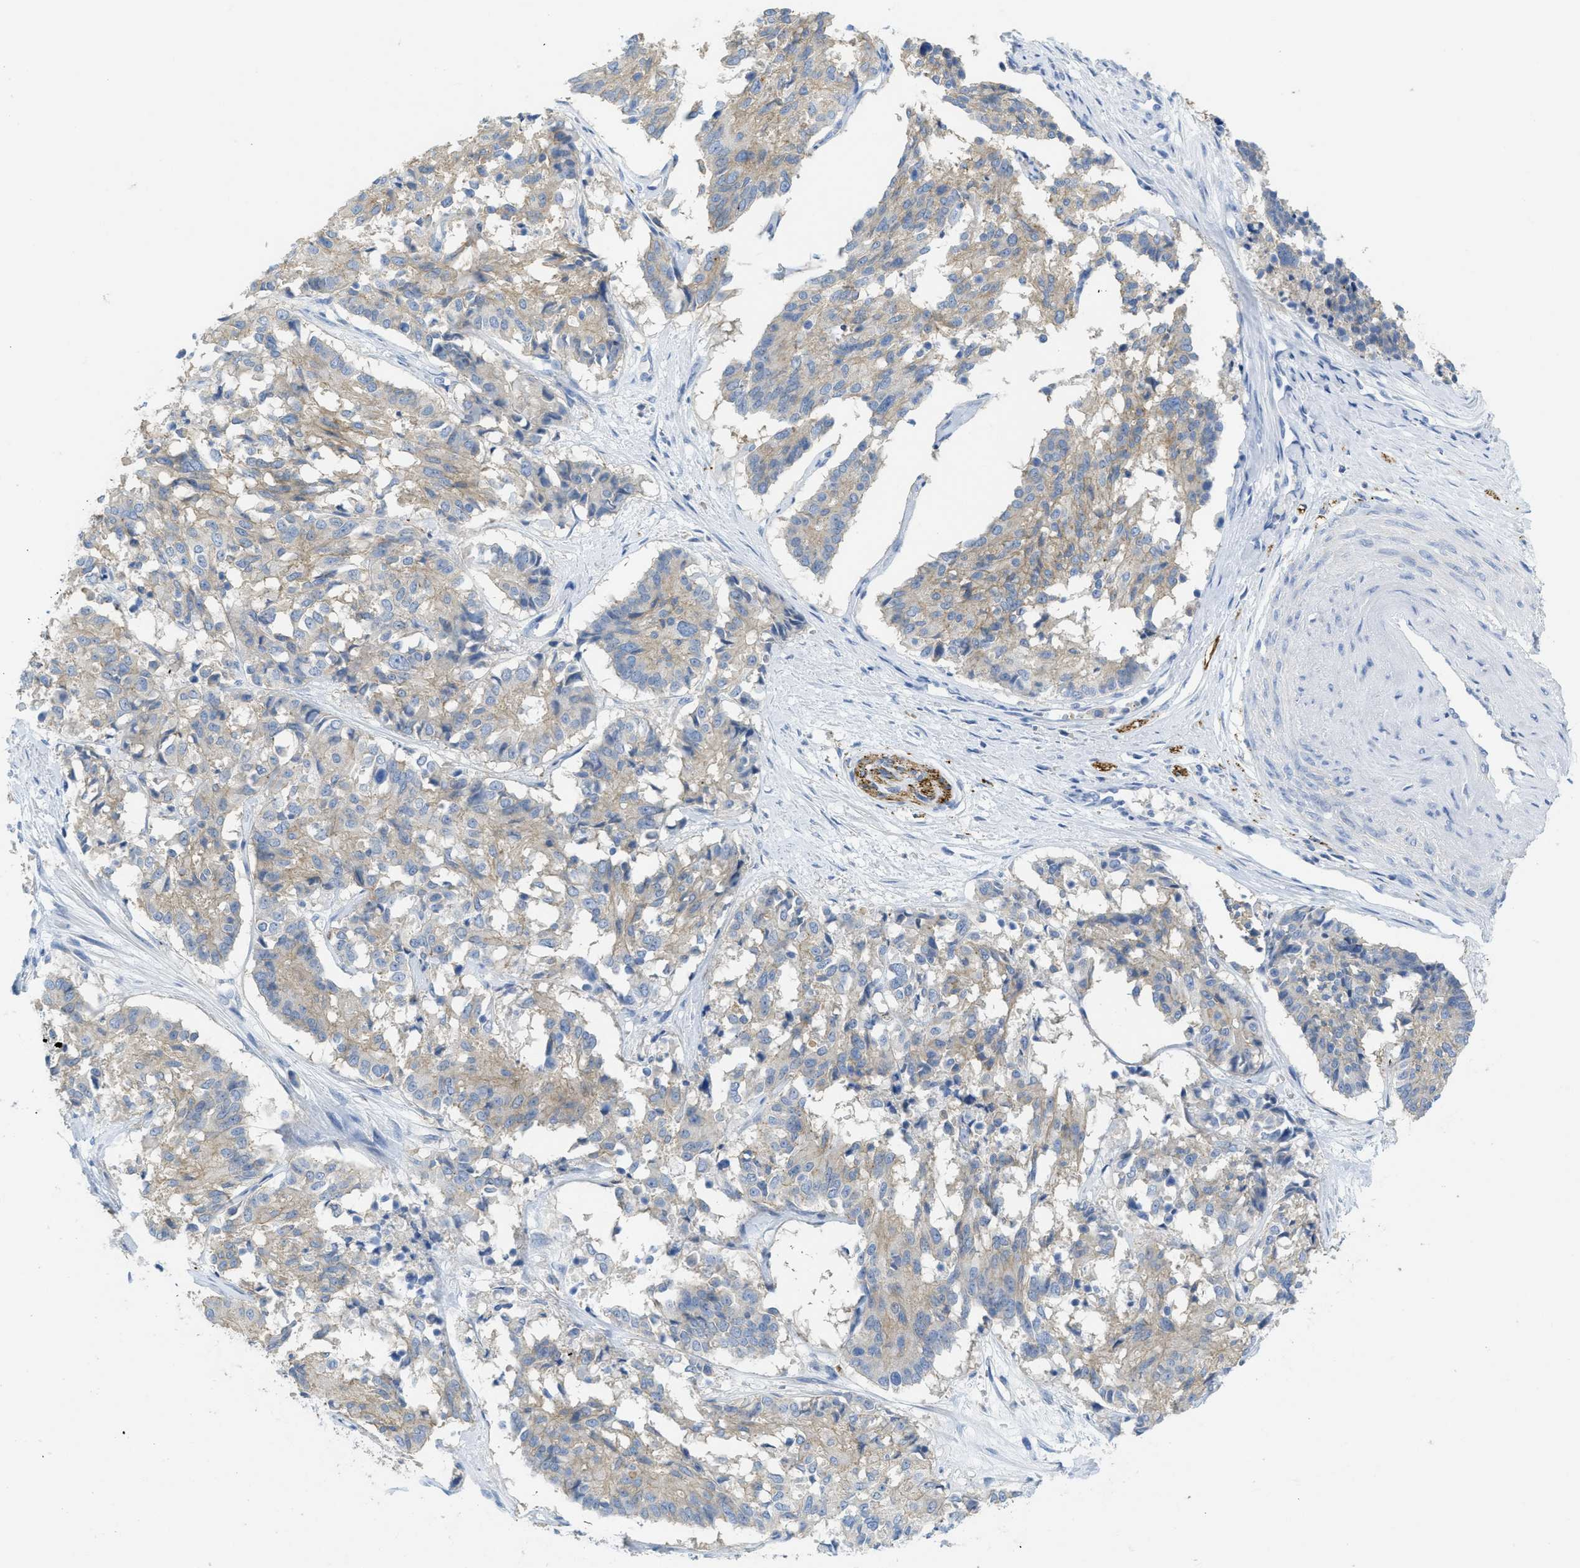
{"staining": {"intensity": "weak", "quantity": "25%-75%", "location": "cytoplasmic/membranous"}, "tissue": "cervical cancer", "cell_type": "Tumor cells", "image_type": "cancer", "snomed": [{"axis": "morphology", "description": "Squamous cell carcinoma, NOS"}, {"axis": "topography", "description": "Cervix"}], "caption": "Cervical cancer (squamous cell carcinoma) stained for a protein shows weak cytoplasmic/membranous positivity in tumor cells. (DAB (3,3'-diaminobenzidine) = brown stain, brightfield microscopy at high magnification).", "gene": "CNNM4", "patient": {"sex": "female", "age": 35}}